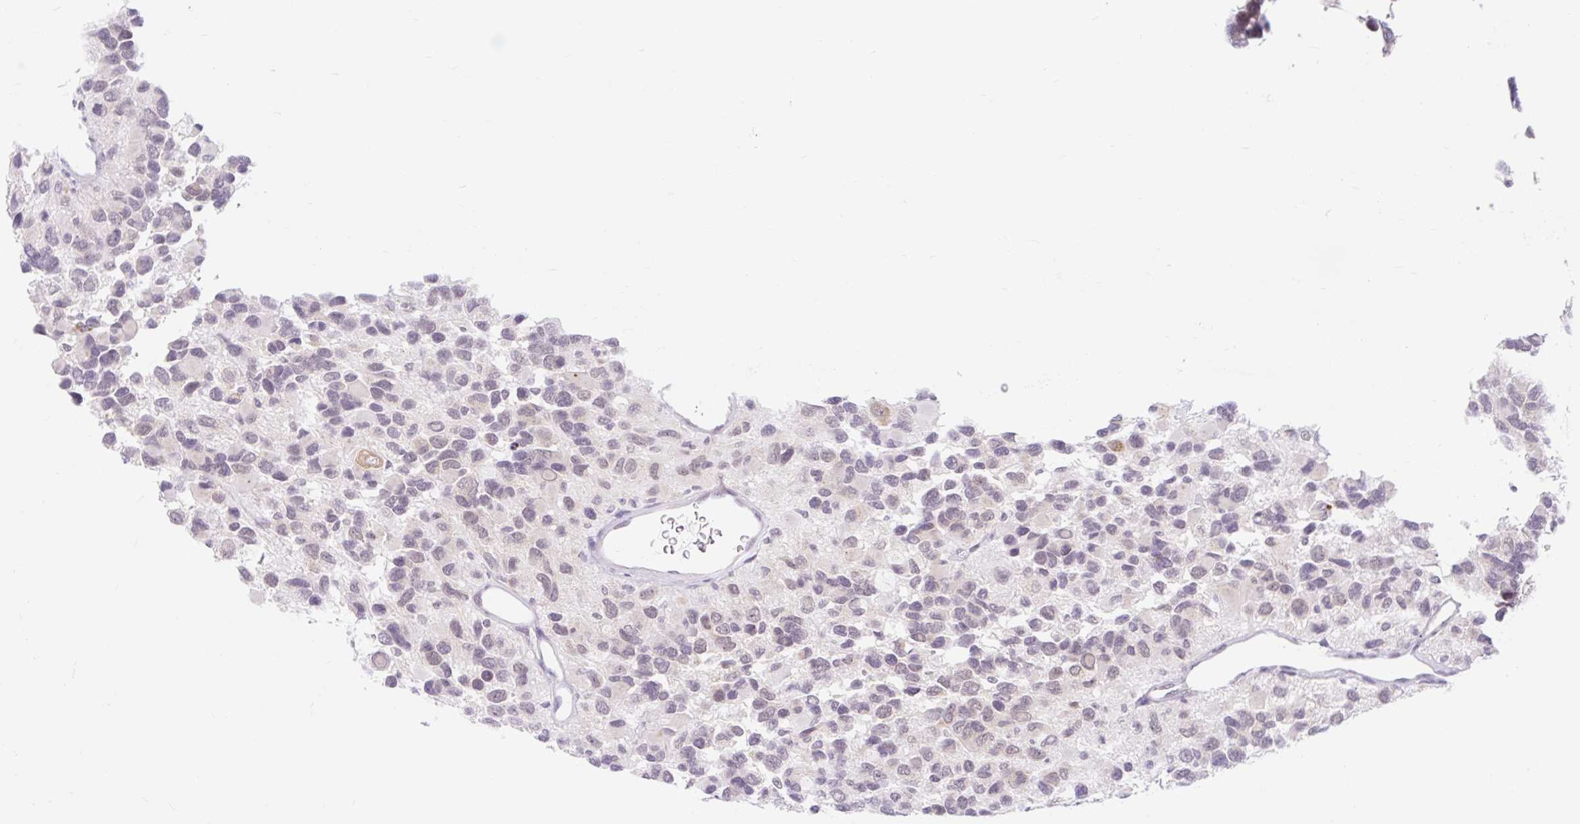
{"staining": {"intensity": "negative", "quantity": "none", "location": "none"}, "tissue": "glioma", "cell_type": "Tumor cells", "image_type": "cancer", "snomed": [{"axis": "morphology", "description": "Glioma, malignant, High grade"}, {"axis": "topography", "description": "Brain"}], "caption": "The photomicrograph displays no significant expression in tumor cells of malignant glioma (high-grade).", "gene": "SRSF10", "patient": {"sex": "male", "age": 77}}